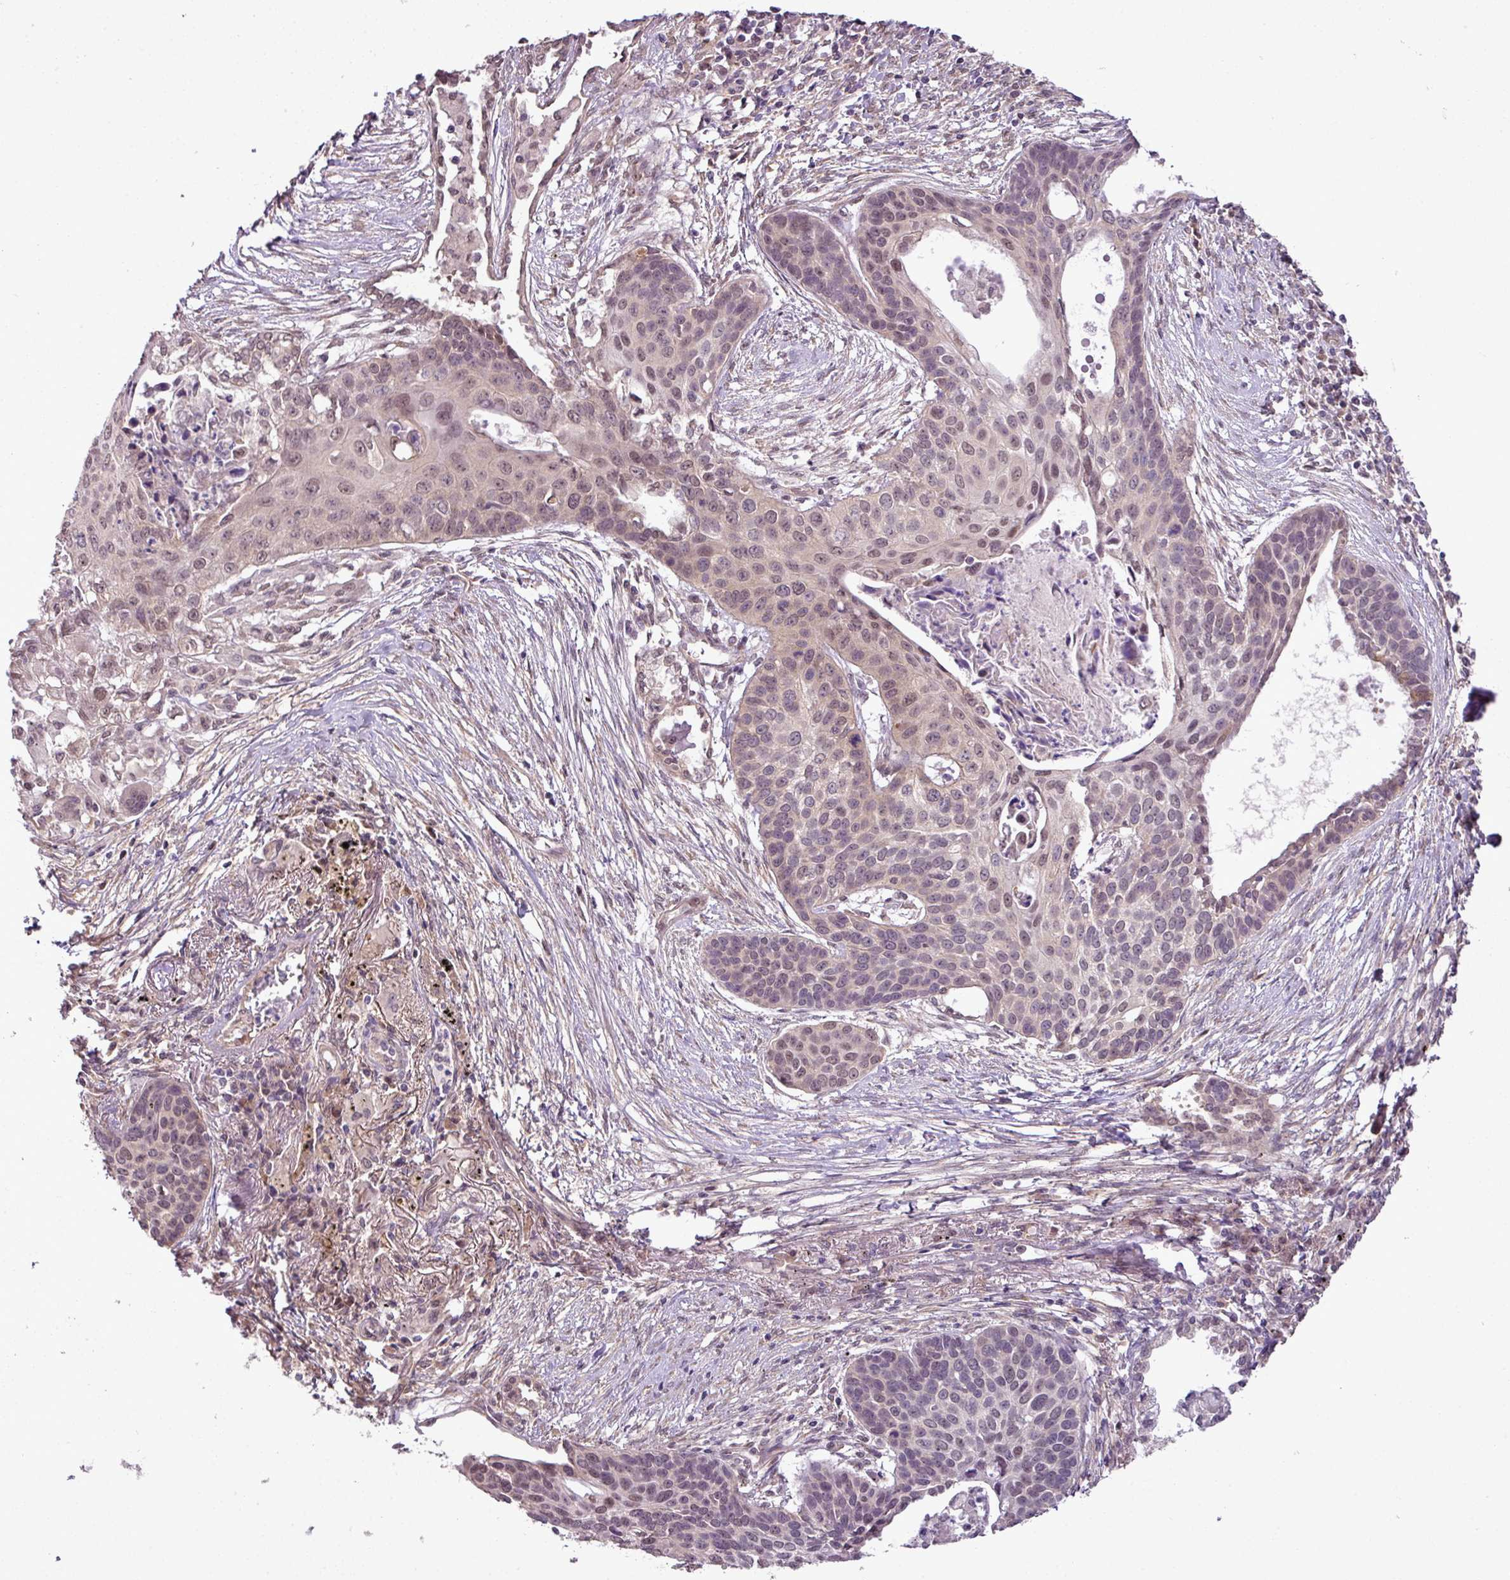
{"staining": {"intensity": "weak", "quantity": "<25%", "location": "nuclear"}, "tissue": "lung cancer", "cell_type": "Tumor cells", "image_type": "cancer", "snomed": [{"axis": "morphology", "description": "Squamous cell carcinoma, NOS"}, {"axis": "topography", "description": "Lung"}], "caption": "Lung cancer (squamous cell carcinoma) was stained to show a protein in brown. There is no significant staining in tumor cells.", "gene": "DNAAF4", "patient": {"sex": "male", "age": 71}}